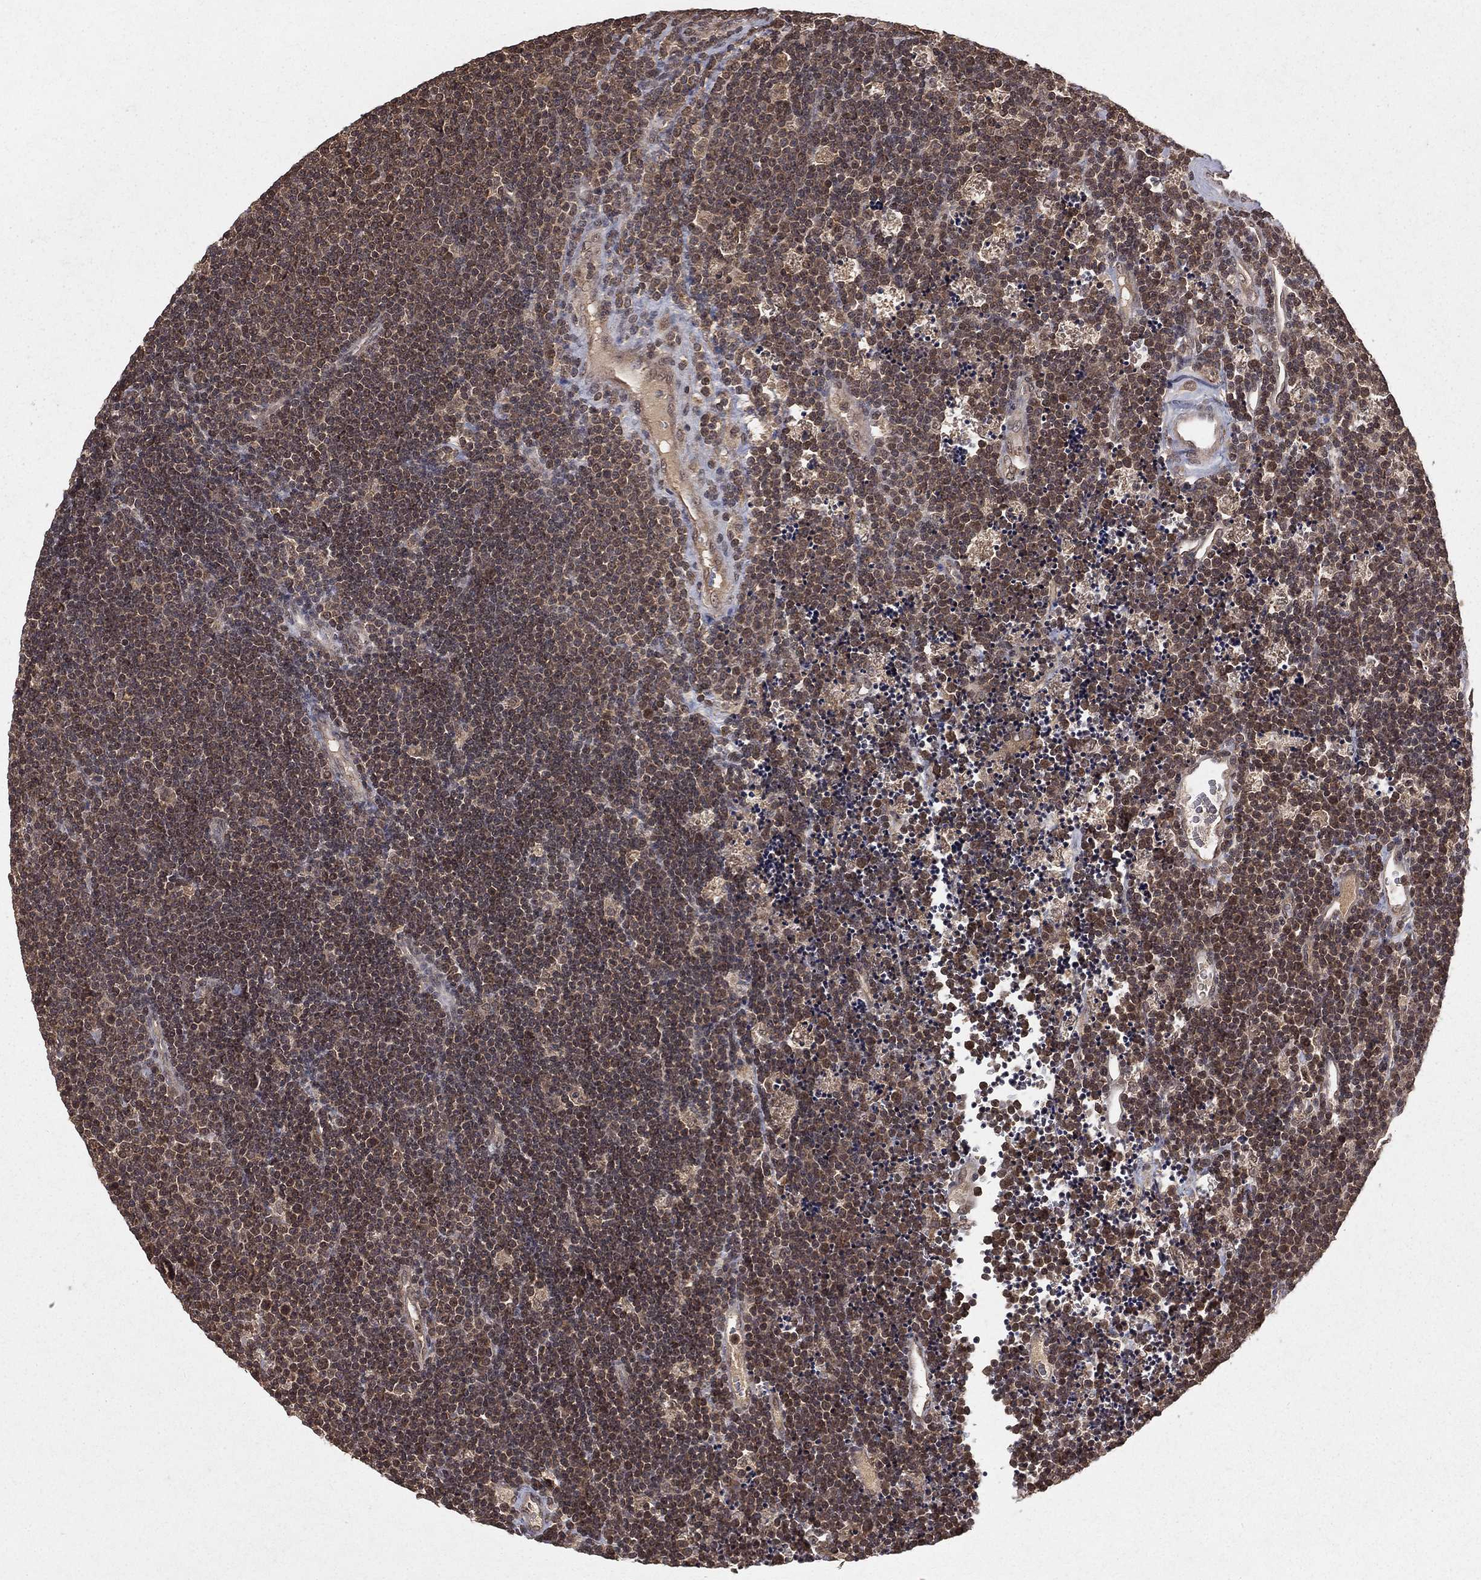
{"staining": {"intensity": "weak", "quantity": "25%-75%", "location": "cytoplasmic/membranous"}, "tissue": "lymphoma", "cell_type": "Tumor cells", "image_type": "cancer", "snomed": [{"axis": "morphology", "description": "Malignant lymphoma, non-Hodgkin's type, Low grade"}, {"axis": "topography", "description": "Brain"}], "caption": "Tumor cells show low levels of weak cytoplasmic/membranous positivity in approximately 25%-75% of cells in human low-grade malignant lymphoma, non-Hodgkin's type. (Brightfield microscopy of DAB IHC at high magnification).", "gene": "ZDHHC15", "patient": {"sex": "female", "age": 66}}